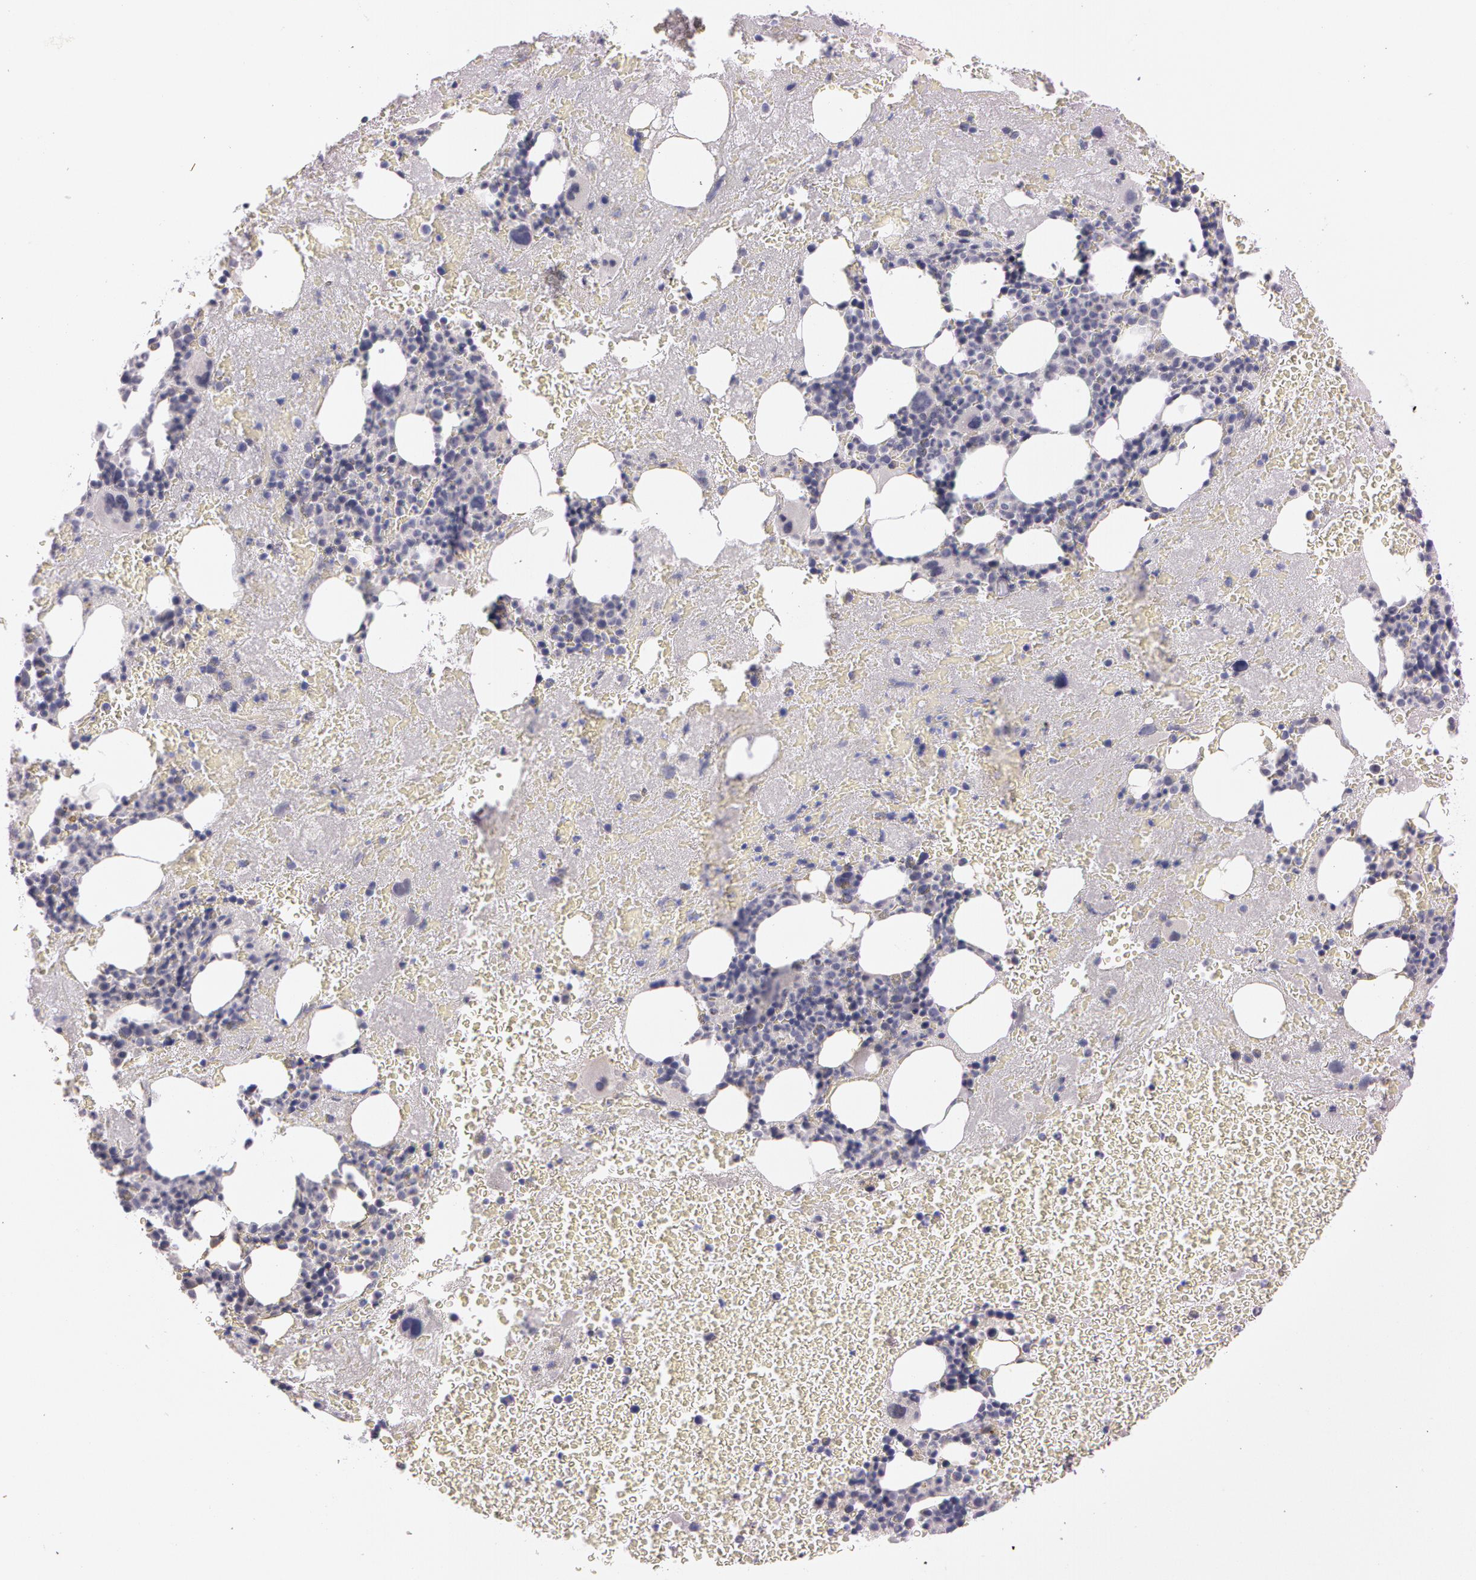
{"staining": {"intensity": "negative", "quantity": "none", "location": "none"}, "tissue": "bone marrow", "cell_type": "Hematopoietic cells", "image_type": "normal", "snomed": [{"axis": "morphology", "description": "Normal tissue, NOS"}, {"axis": "topography", "description": "Bone marrow"}], "caption": "This is a micrograph of immunohistochemistry staining of normal bone marrow, which shows no positivity in hematopoietic cells.", "gene": "MXRA5", "patient": {"sex": "male", "age": 76}}